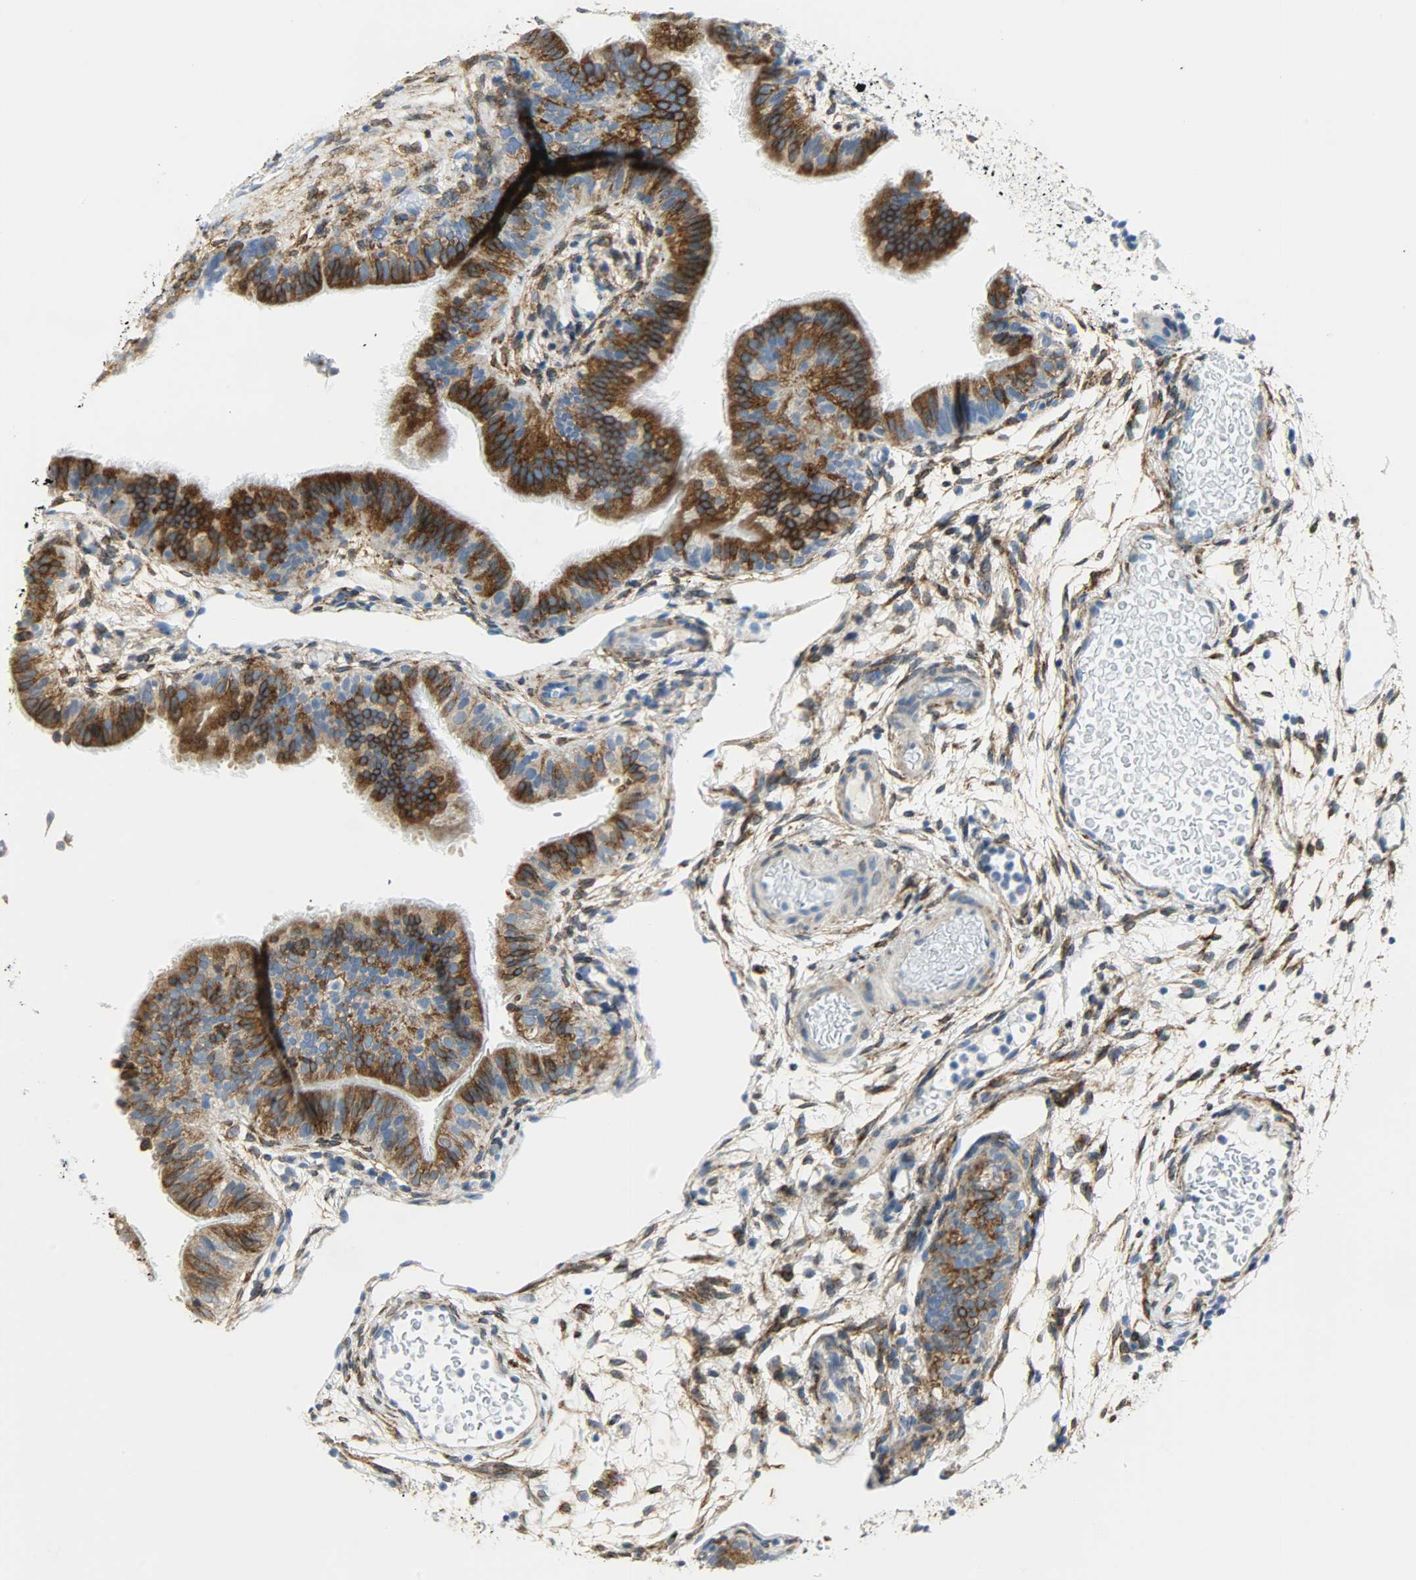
{"staining": {"intensity": "strong", "quantity": ">75%", "location": "cytoplasmic/membranous"}, "tissue": "fallopian tube", "cell_type": "Glandular cells", "image_type": "normal", "snomed": [{"axis": "morphology", "description": "Normal tissue, NOS"}, {"axis": "morphology", "description": "Dermoid, NOS"}, {"axis": "topography", "description": "Fallopian tube"}], "caption": "IHC (DAB (3,3'-diaminobenzidine)) staining of normal fallopian tube displays strong cytoplasmic/membranous protein positivity in about >75% of glandular cells.", "gene": "PKD2", "patient": {"sex": "female", "age": 33}}